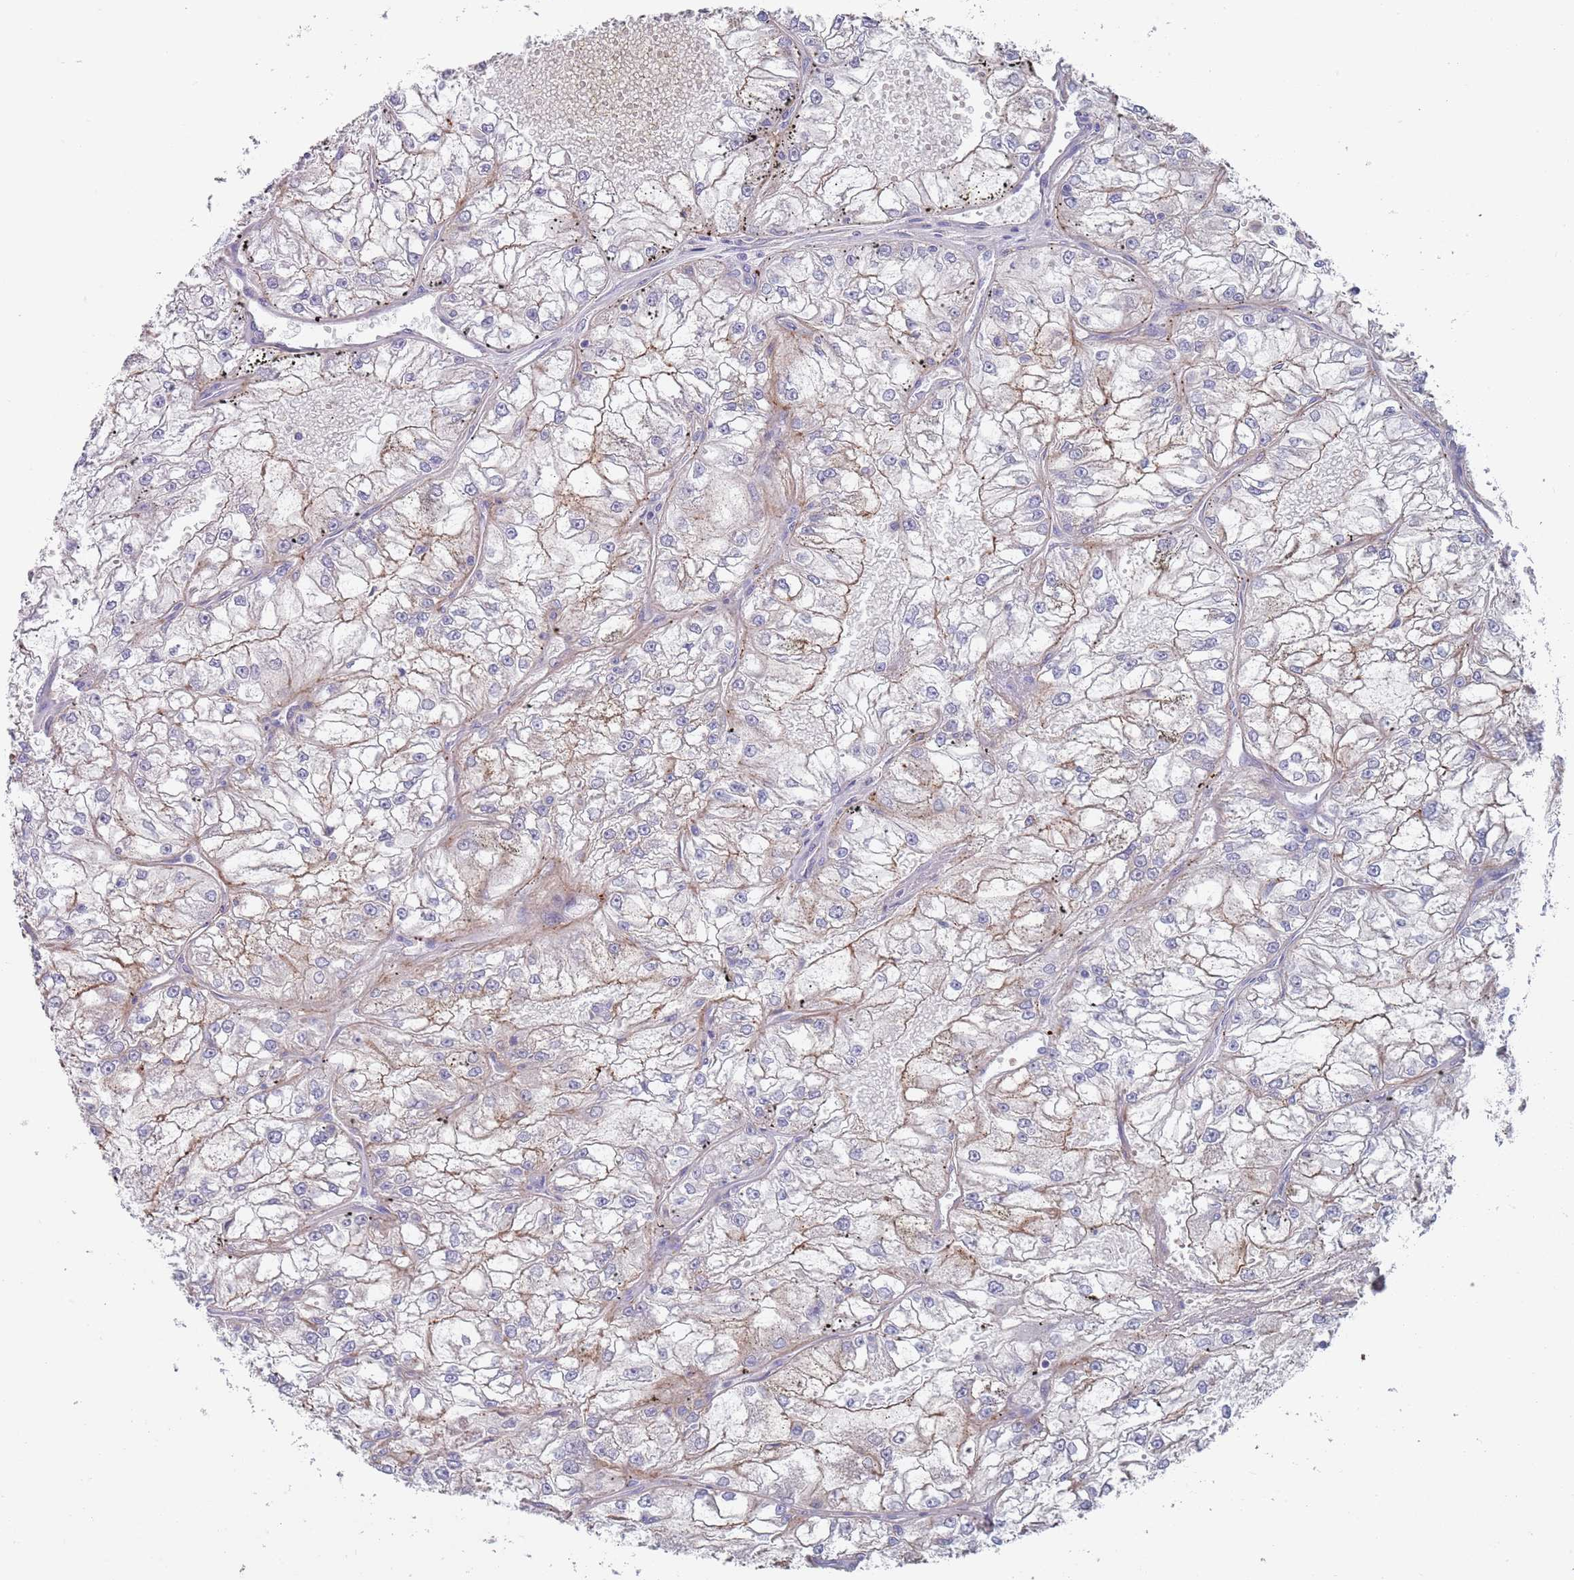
{"staining": {"intensity": "weak", "quantity": "<25%", "location": "cytoplasmic/membranous"}, "tissue": "renal cancer", "cell_type": "Tumor cells", "image_type": "cancer", "snomed": [{"axis": "morphology", "description": "Adenocarcinoma, NOS"}, {"axis": "topography", "description": "Kidney"}], "caption": "Immunohistochemistry histopathology image of neoplastic tissue: renal cancer (adenocarcinoma) stained with DAB (3,3'-diaminobenzidine) displays no significant protein positivity in tumor cells.", "gene": "APPL2", "patient": {"sex": "female", "age": 72}}